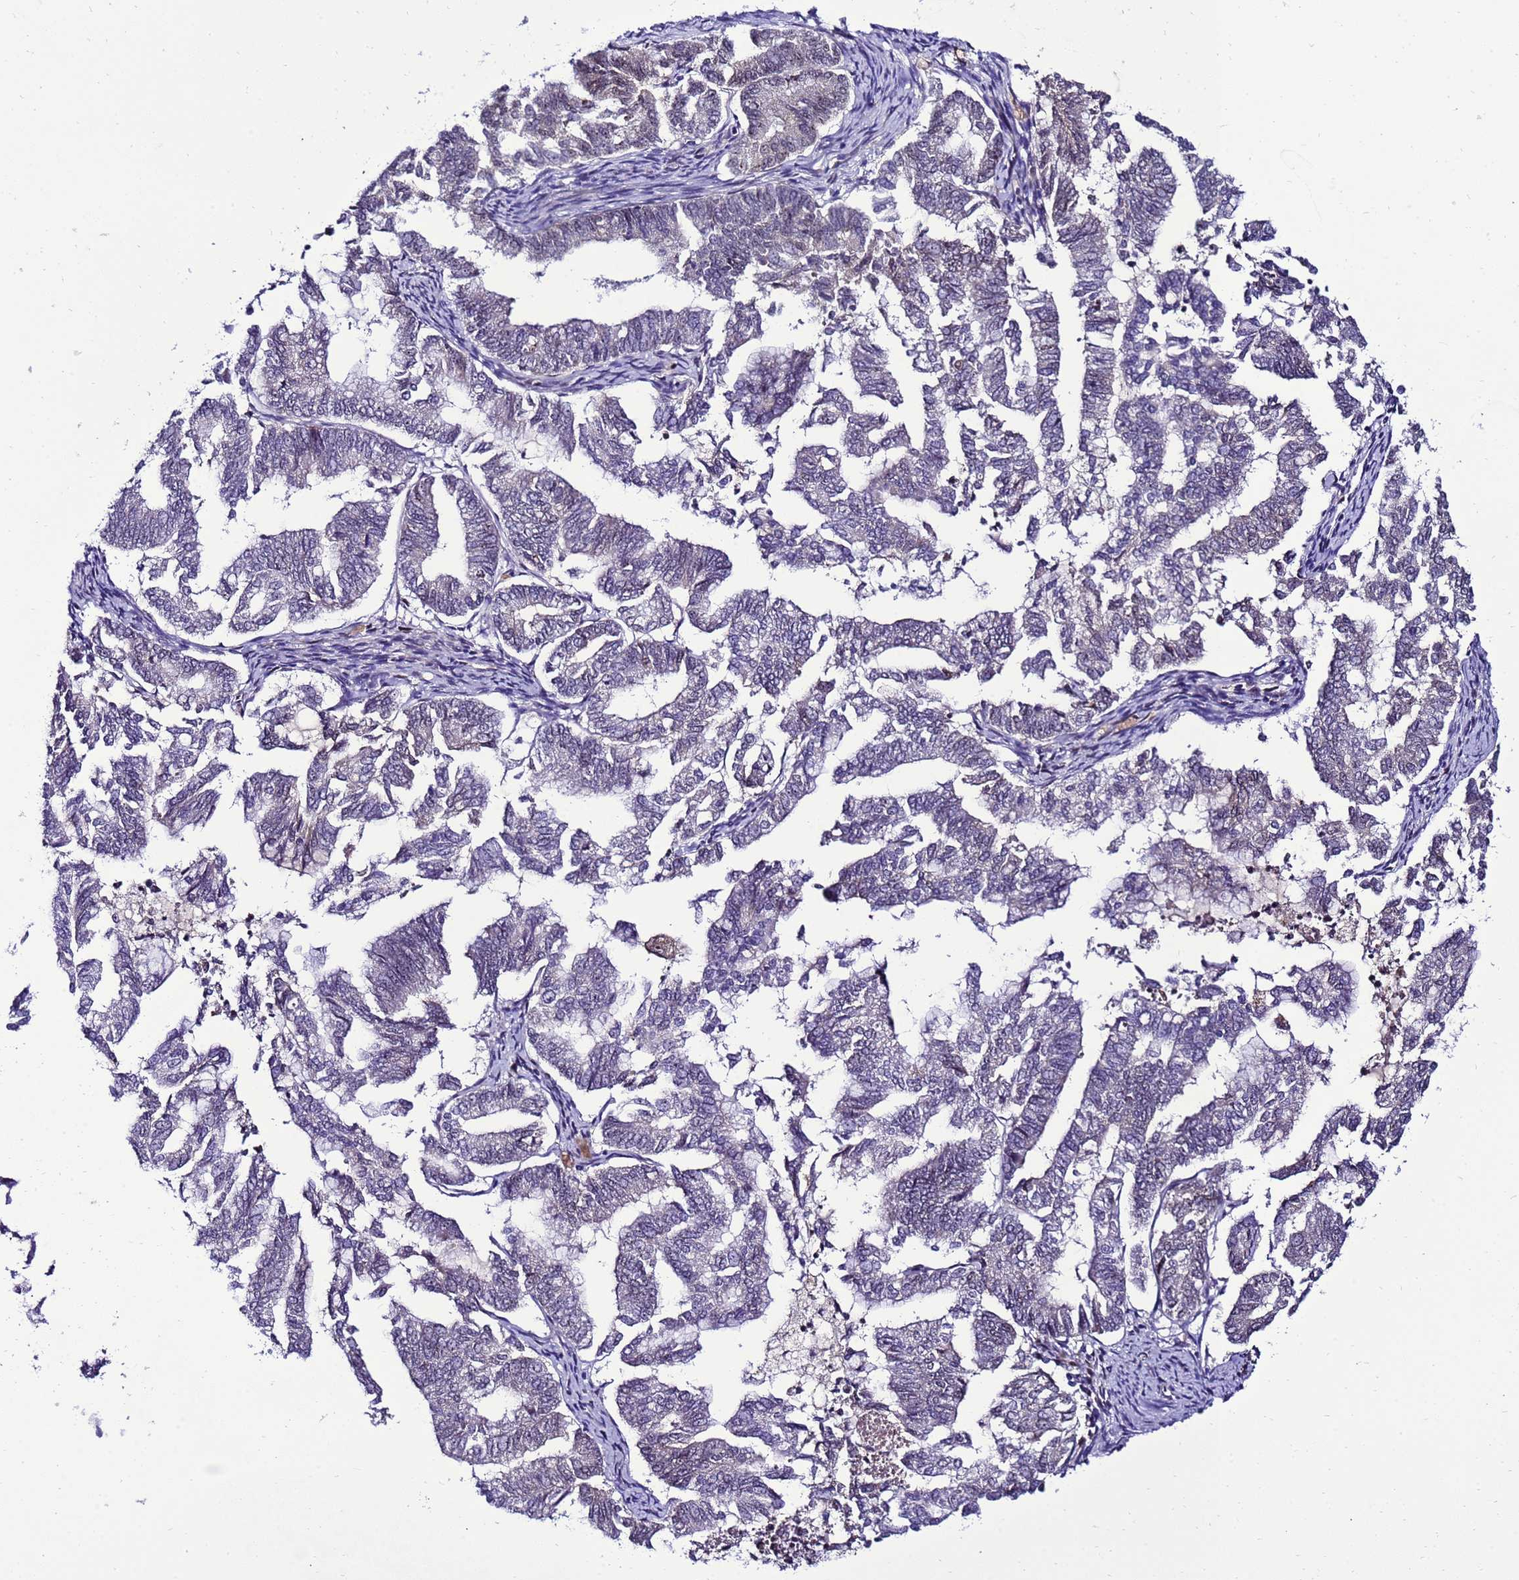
{"staining": {"intensity": "negative", "quantity": "none", "location": "none"}, "tissue": "endometrial cancer", "cell_type": "Tumor cells", "image_type": "cancer", "snomed": [{"axis": "morphology", "description": "Adenocarcinoma, NOS"}, {"axis": "topography", "description": "Endometrium"}], "caption": "Tumor cells show no significant protein expression in endometrial adenocarcinoma.", "gene": "C19orf47", "patient": {"sex": "female", "age": 79}}